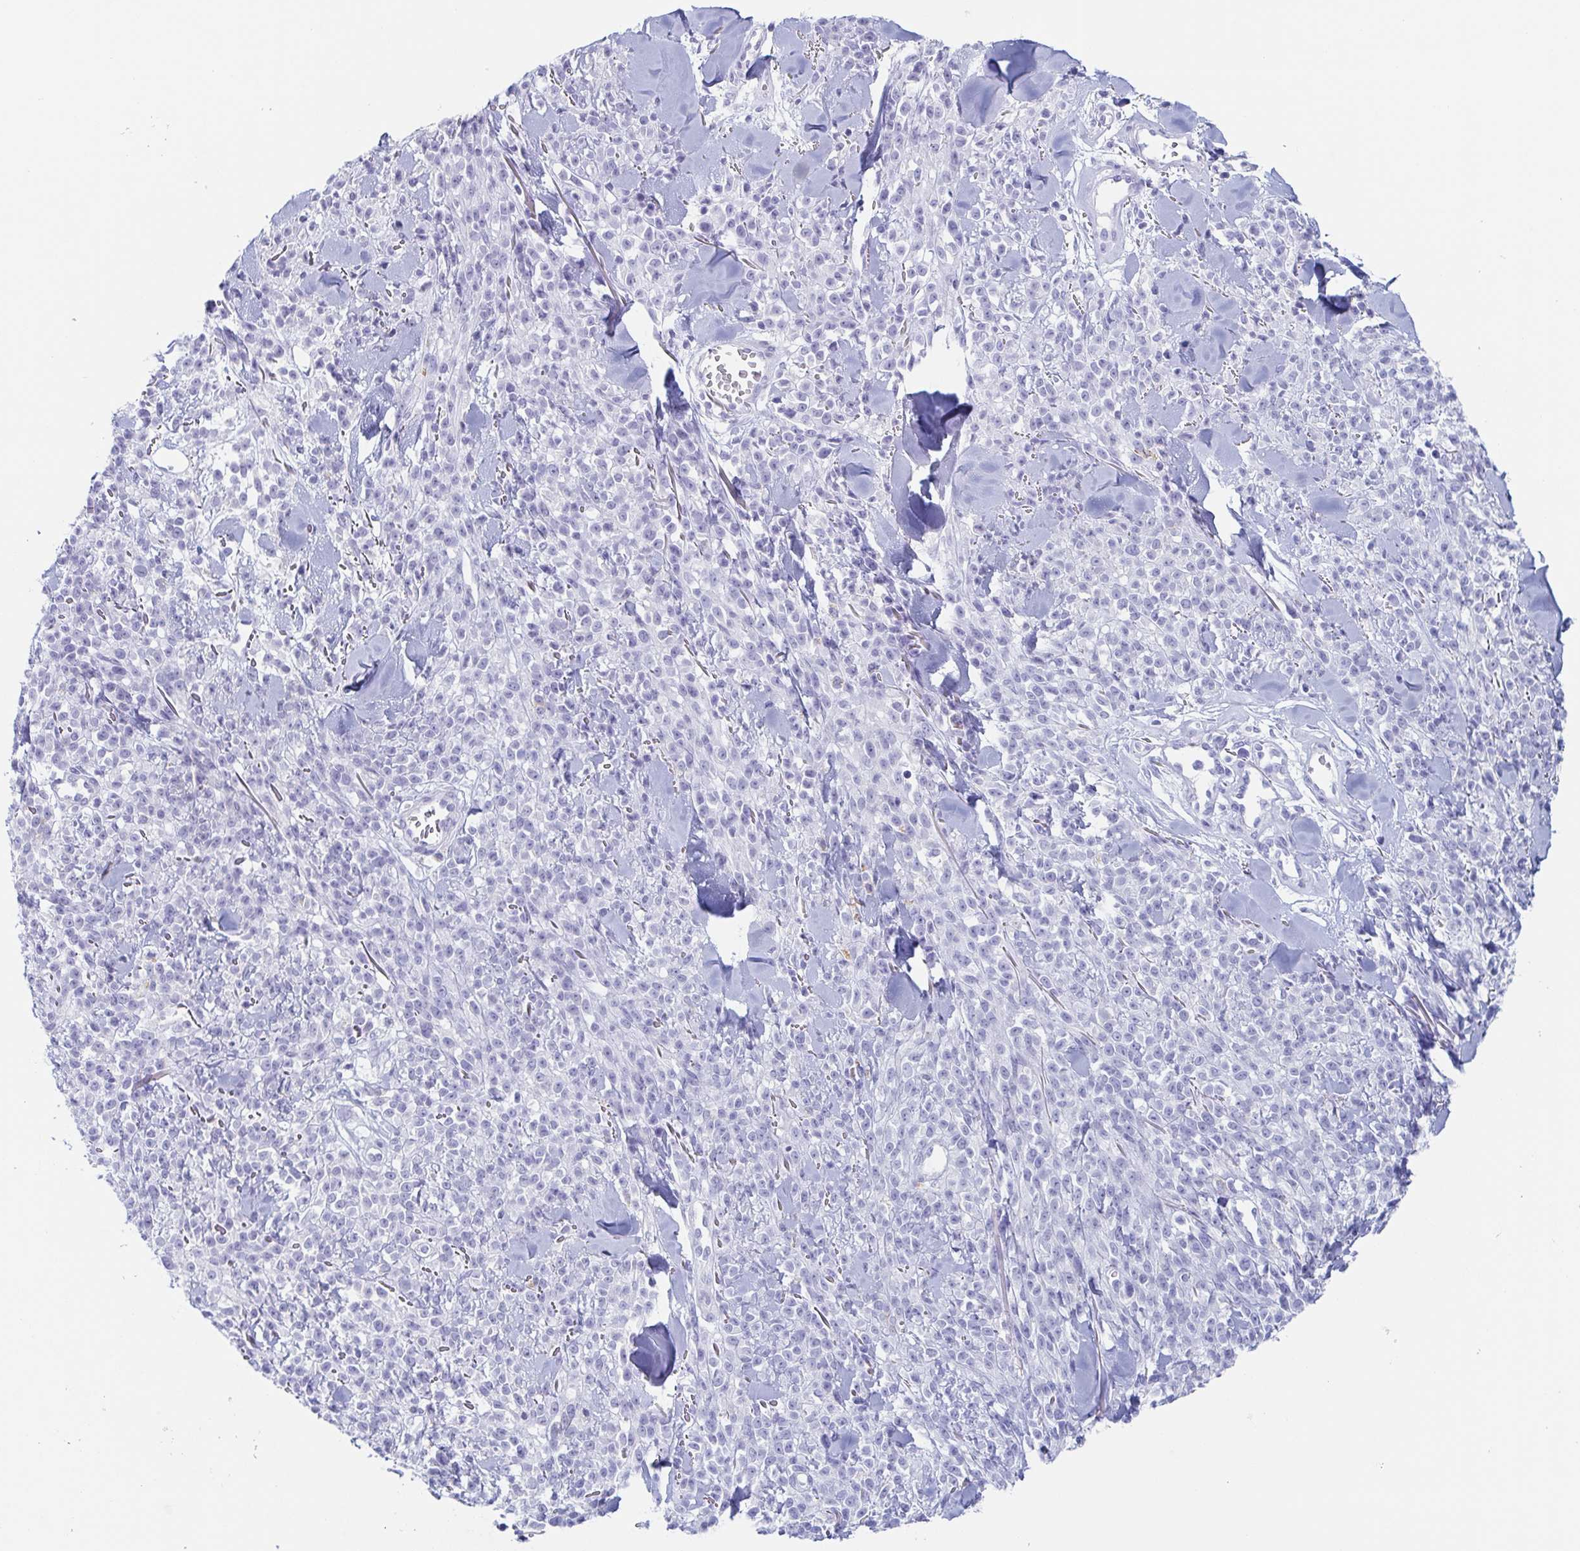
{"staining": {"intensity": "negative", "quantity": "none", "location": "none"}, "tissue": "melanoma", "cell_type": "Tumor cells", "image_type": "cancer", "snomed": [{"axis": "morphology", "description": "Malignant melanoma, NOS"}, {"axis": "topography", "description": "Skin"}, {"axis": "topography", "description": "Skin of trunk"}], "caption": "There is no significant expression in tumor cells of melanoma.", "gene": "TAGLN3", "patient": {"sex": "male", "age": 74}}